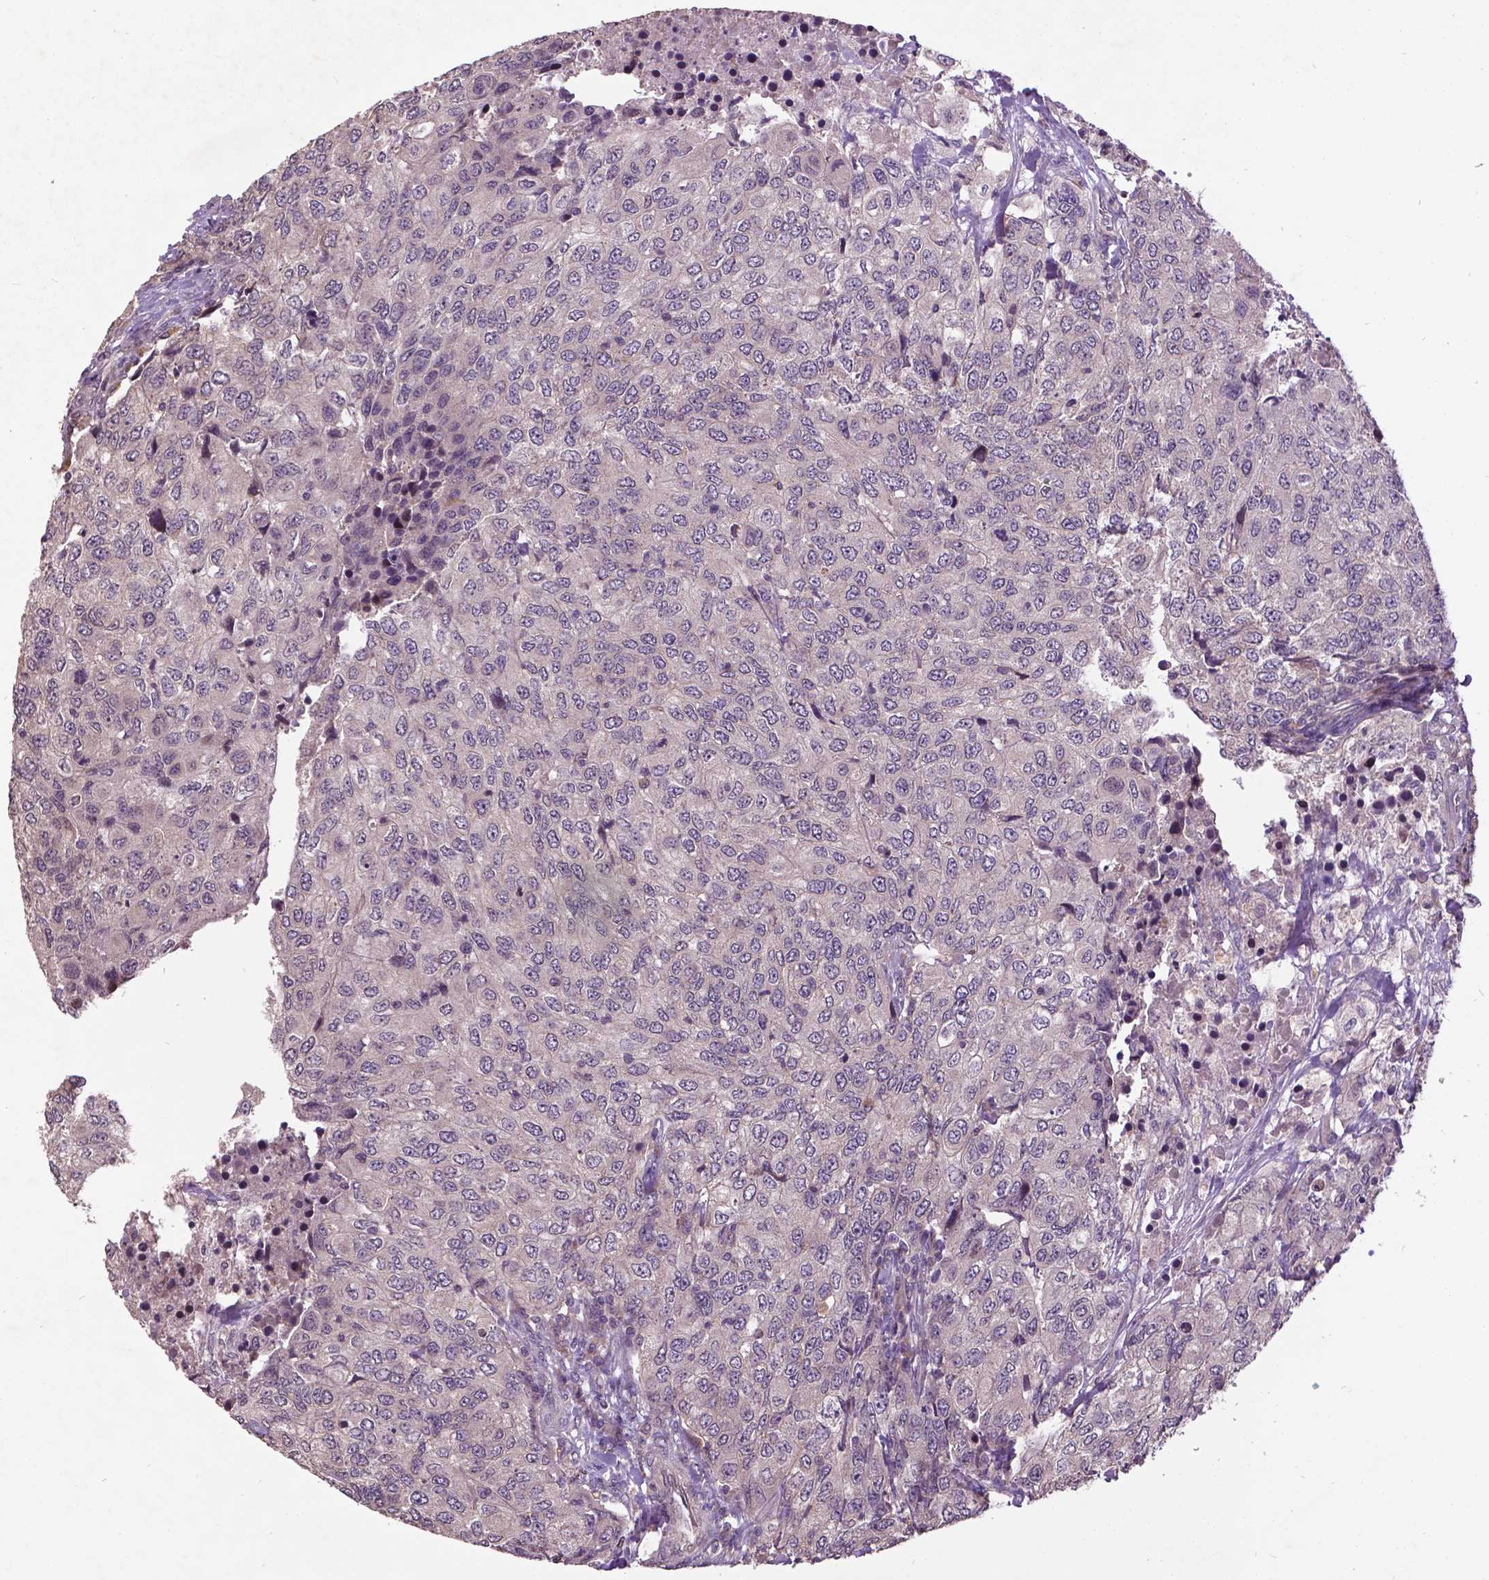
{"staining": {"intensity": "negative", "quantity": "none", "location": "none"}, "tissue": "urothelial cancer", "cell_type": "Tumor cells", "image_type": "cancer", "snomed": [{"axis": "morphology", "description": "Urothelial carcinoma, High grade"}, {"axis": "topography", "description": "Urinary bladder"}], "caption": "Urothelial cancer was stained to show a protein in brown. There is no significant staining in tumor cells. The staining was performed using DAB to visualize the protein expression in brown, while the nuclei were stained in blue with hematoxylin (Magnification: 20x).", "gene": "AP1S3", "patient": {"sex": "female", "age": 78}}